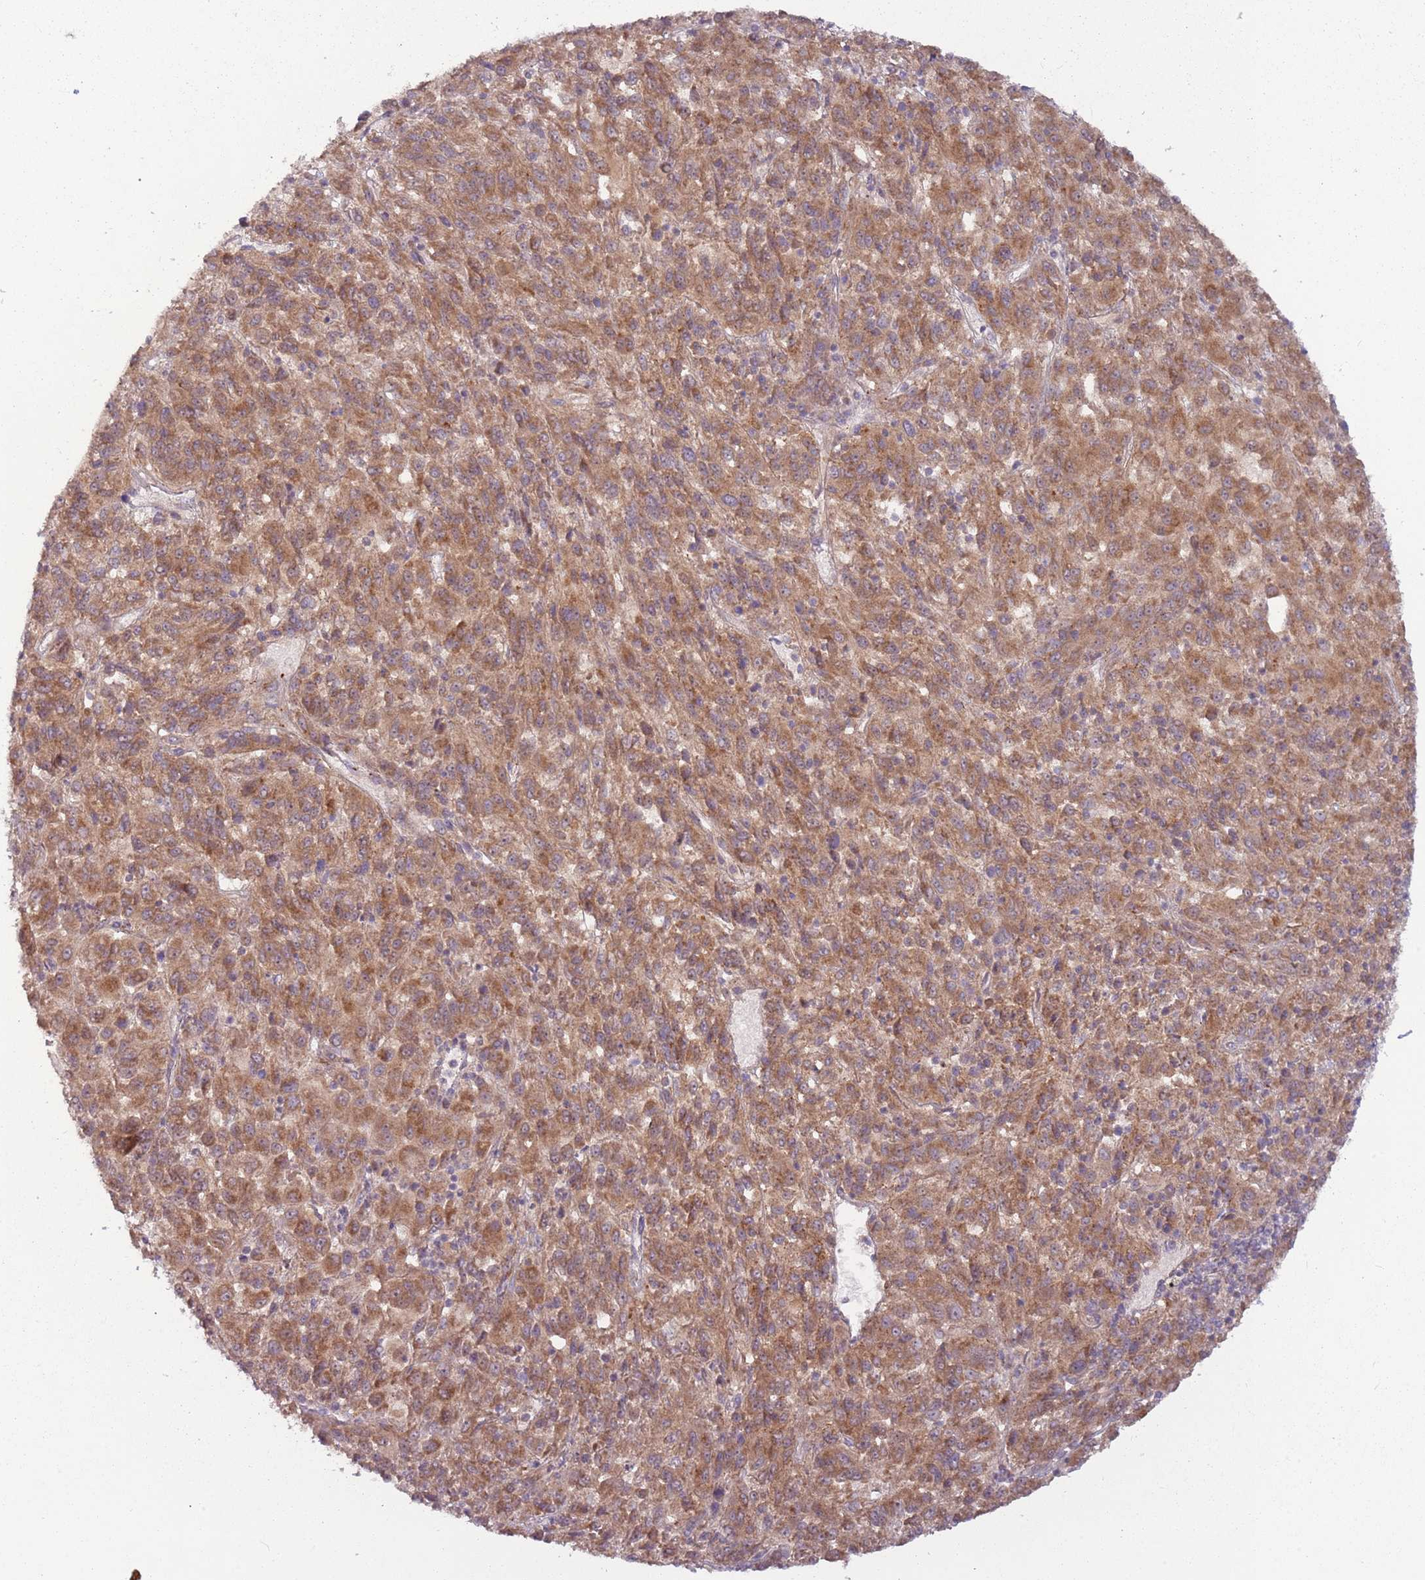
{"staining": {"intensity": "moderate", "quantity": ">75%", "location": "cytoplasmic/membranous"}, "tissue": "melanoma", "cell_type": "Tumor cells", "image_type": "cancer", "snomed": [{"axis": "morphology", "description": "Malignant melanoma, Metastatic site"}, {"axis": "topography", "description": "Lung"}], "caption": "Brown immunohistochemical staining in human melanoma shows moderate cytoplasmic/membranous expression in about >75% of tumor cells.", "gene": "DTD2", "patient": {"sex": "male", "age": 64}}